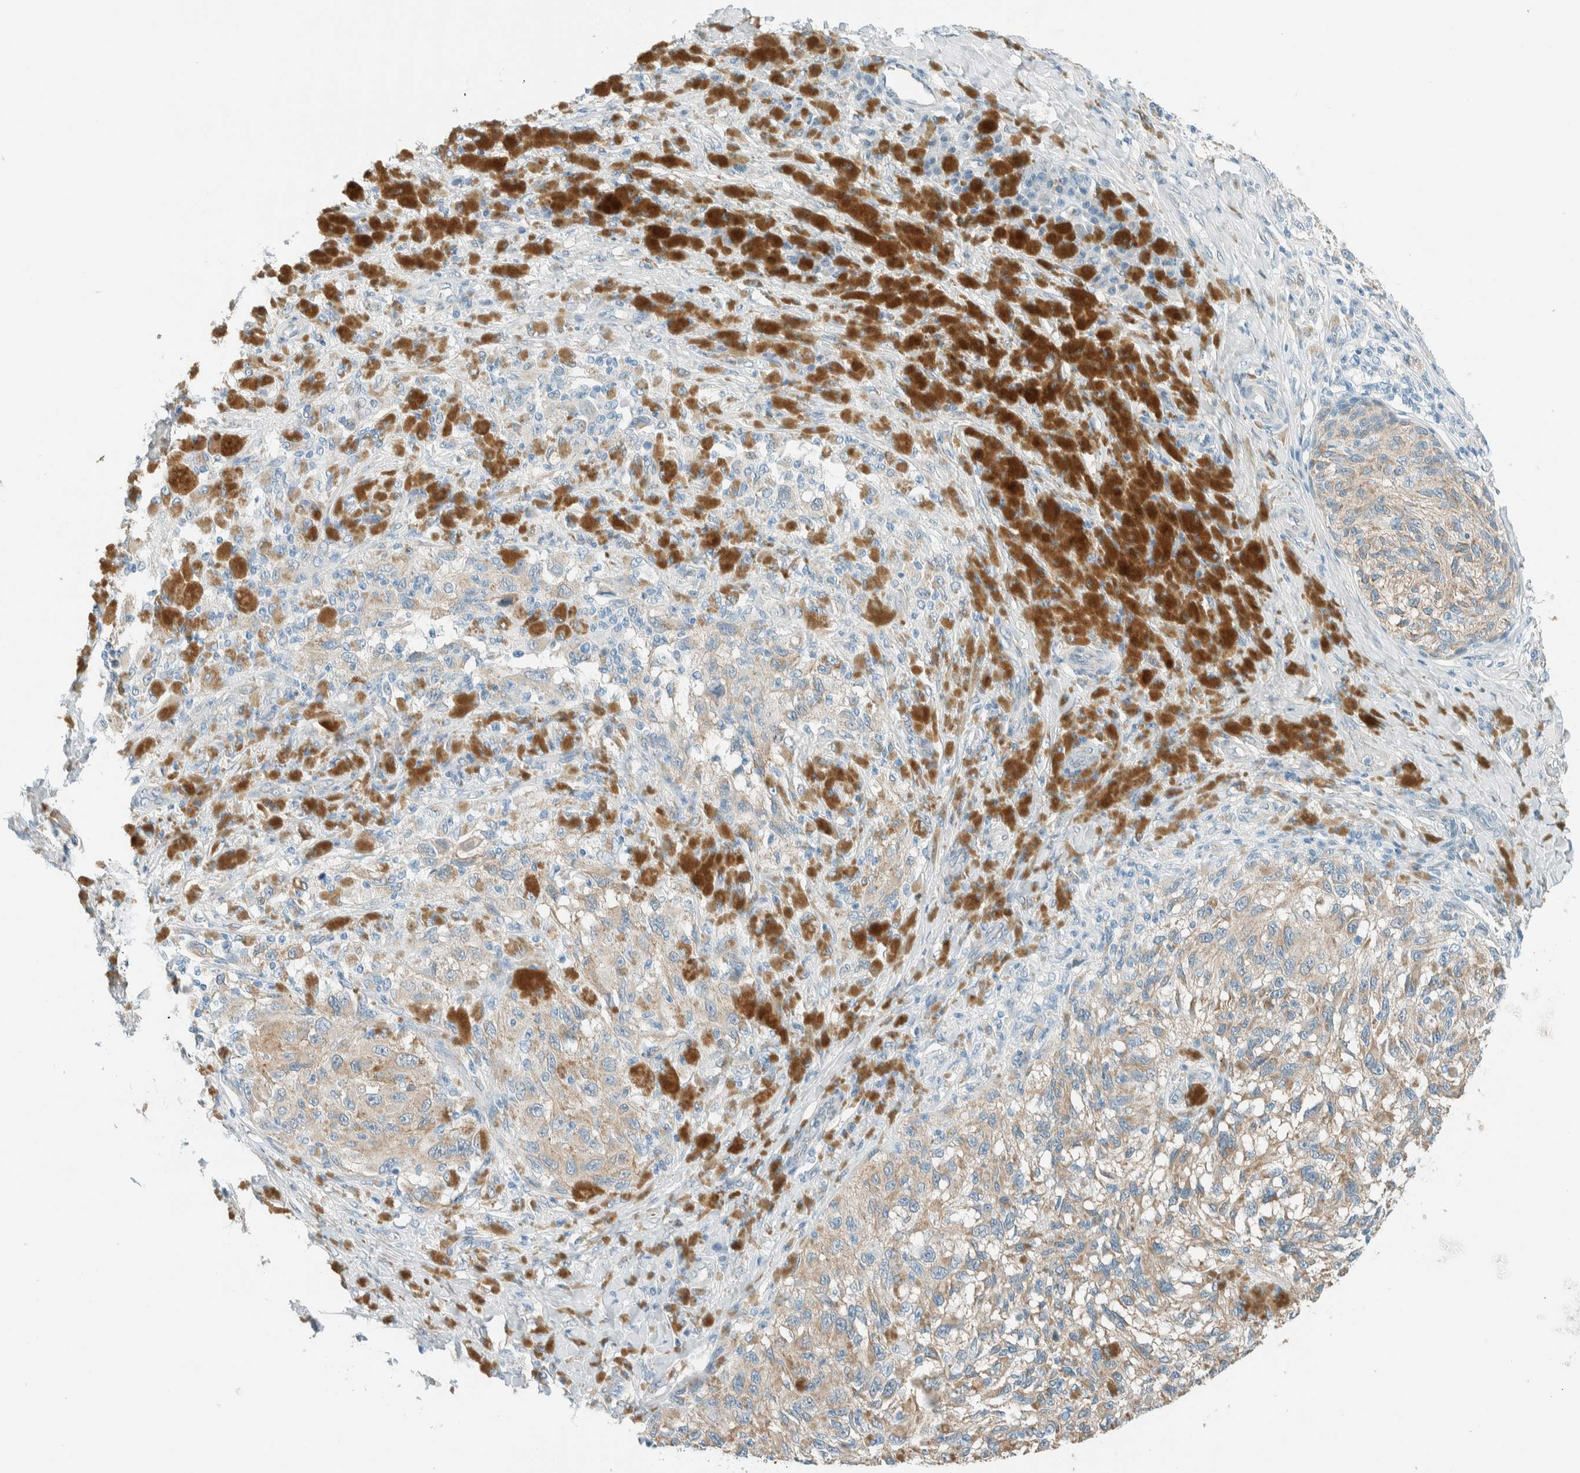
{"staining": {"intensity": "weak", "quantity": "25%-75%", "location": "cytoplasmic/membranous"}, "tissue": "melanoma", "cell_type": "Tumor cells", "image_type": "cancer", "snomed": [{"axis": "morphology", "description": "Malignant melanoma, NOS"}, {"axis": "topography", "description": "Skin"}], "caption": "The image reveals a brown stain indicating the presence of a protein in the cytoplasmic/membranous of tumor cells in malignant melanoma.", "gene": "ALDH7A1", "patient": {"sex": "female", "age": 73}}